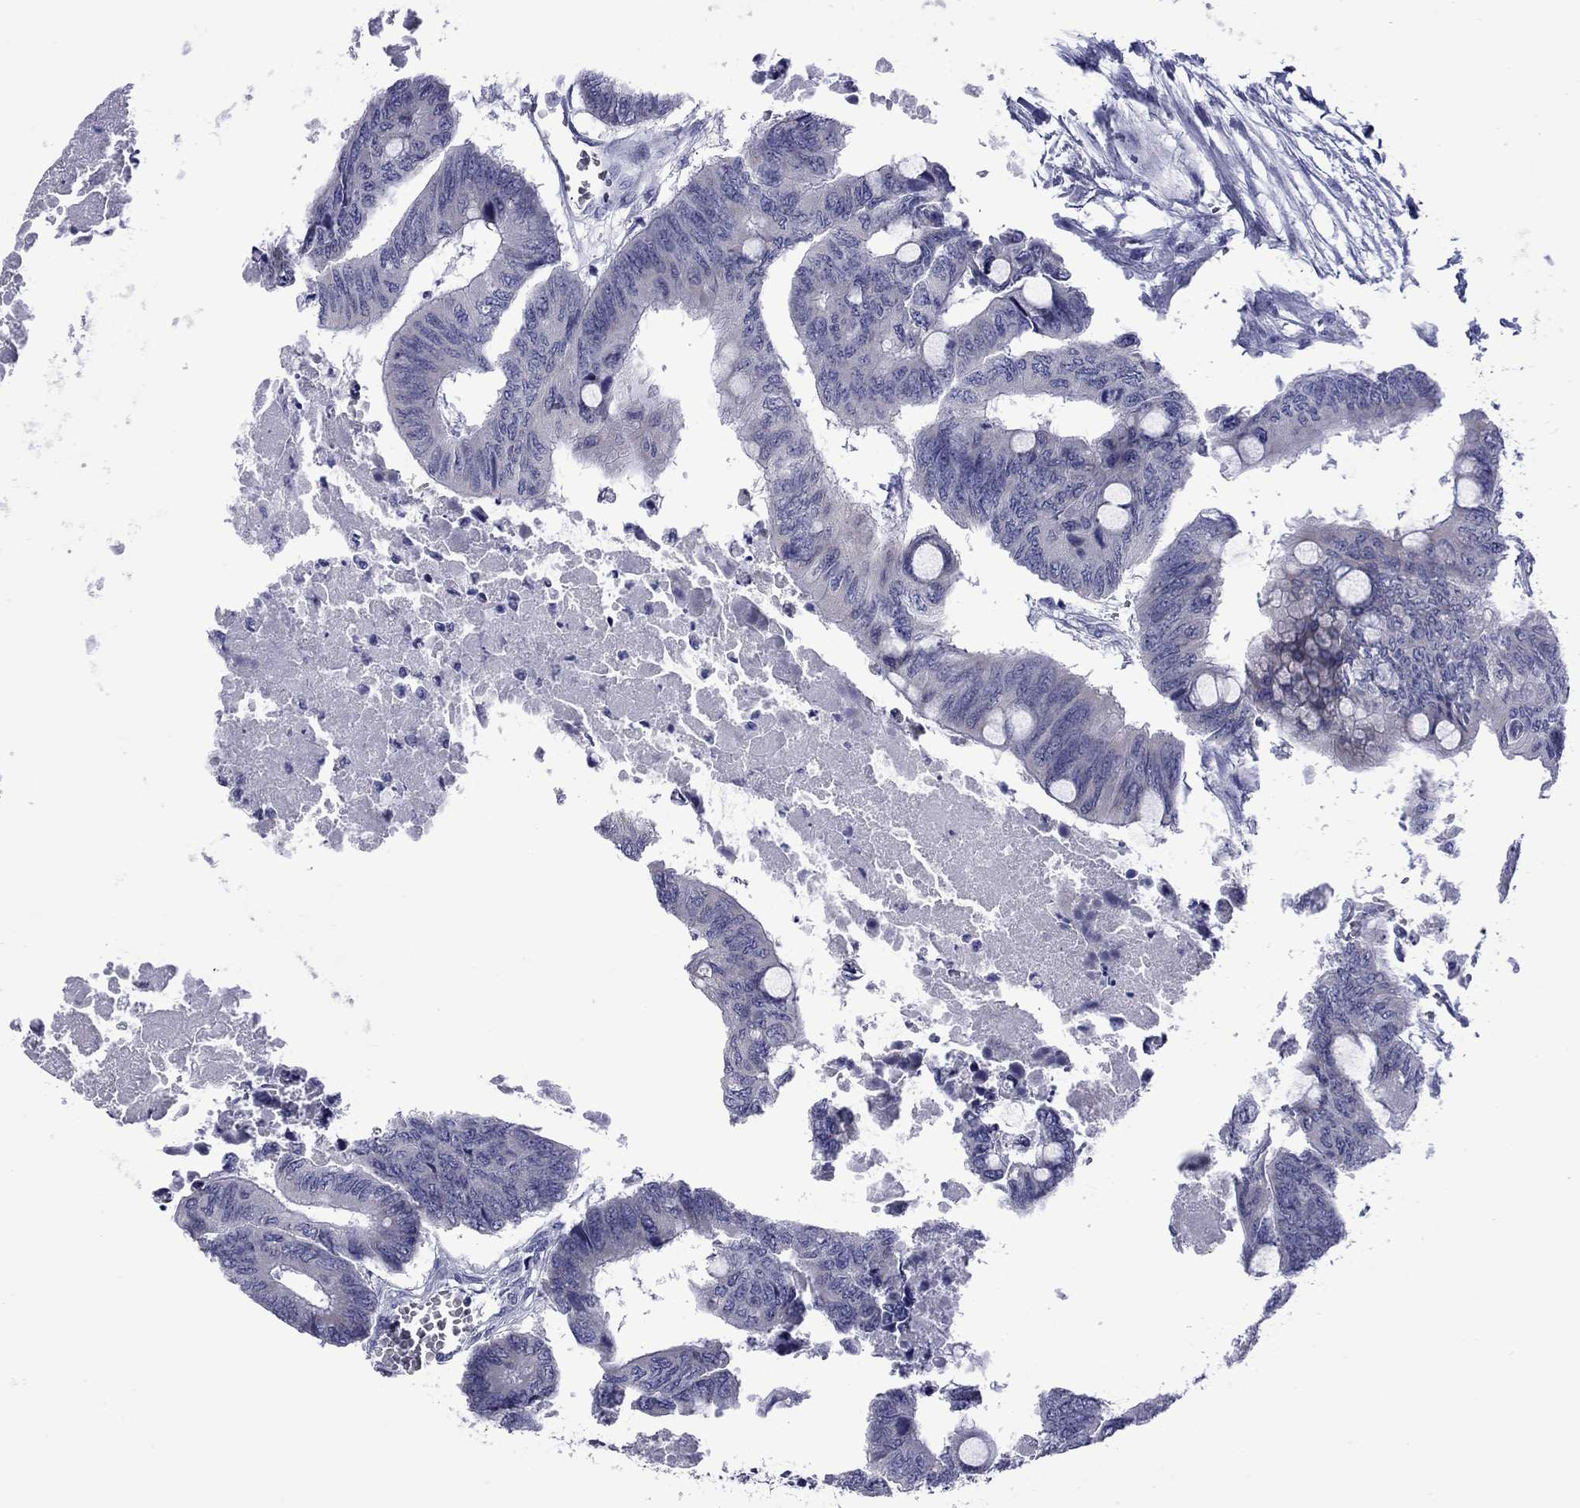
{"staining": {"intensity": "negative", "quantity": "none", "location": "none"}, "tissue": "colorectal cancer", "cell_type": "Tumor cells", "image_type": "cancer", "snomed": [{"axis": "morphology", "description": "Normal tissue, NOS"}, {"axis": "morphology", "description": "Adenocarcinoma, NOS"}, {"axis": "topography", "description": "Rectum"}, {"axis": "topography", "description": "Peripheral nerve tissue"}], "caption": "Tumor cells show no significant protein expression in colorectal cancer. Brightfield microscopy of IHC stained with DAB (3,3'-diaminobenzidine) (brown) and hematoxylin (blue), captured at high magnification.", "gene": "EPPIN", "patient": {"sex": "male", "age": 92}}